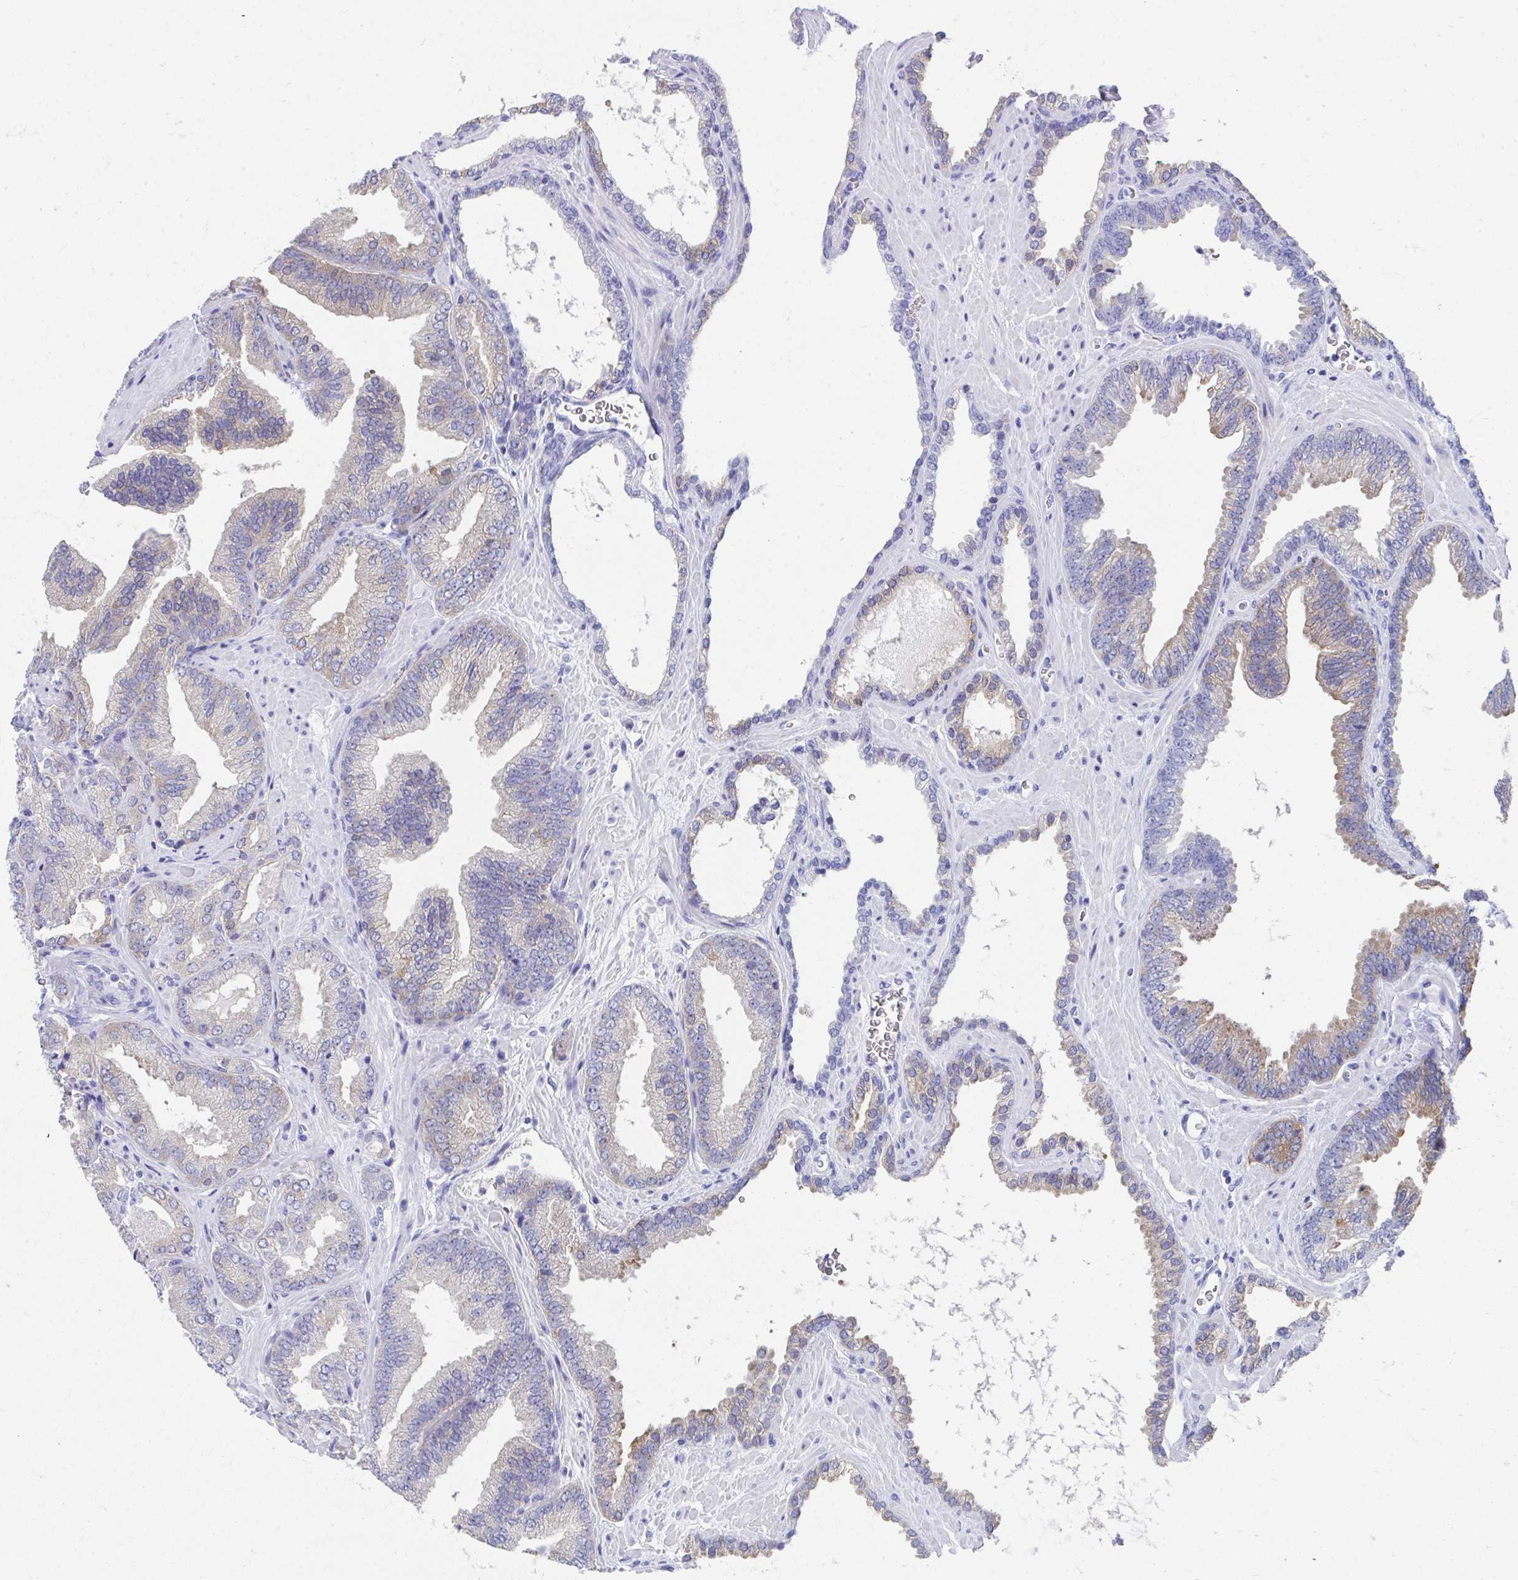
{"staining": {"intensity": "weak", "quantity": "<25%", "location": "cytoplasmic/membranous"}, "tissue": "prostate cancer", "cell_type": "Tumor cells", "image_type": "cancer", "snomed": [{"axis": "morphology", "description": "Adenocarcinoma, High grade"}, {"axis": "topography", "description": "Prostate"}], "caption": "DAB (3,3'-diaminobenzidine) immunohistochemical staining of human adenocarcinoma (high-grade) (prostate) shows no significant positivity in tumor cells.", "gene": "HGD", "patient": {"sex": "male", "age": 68}}